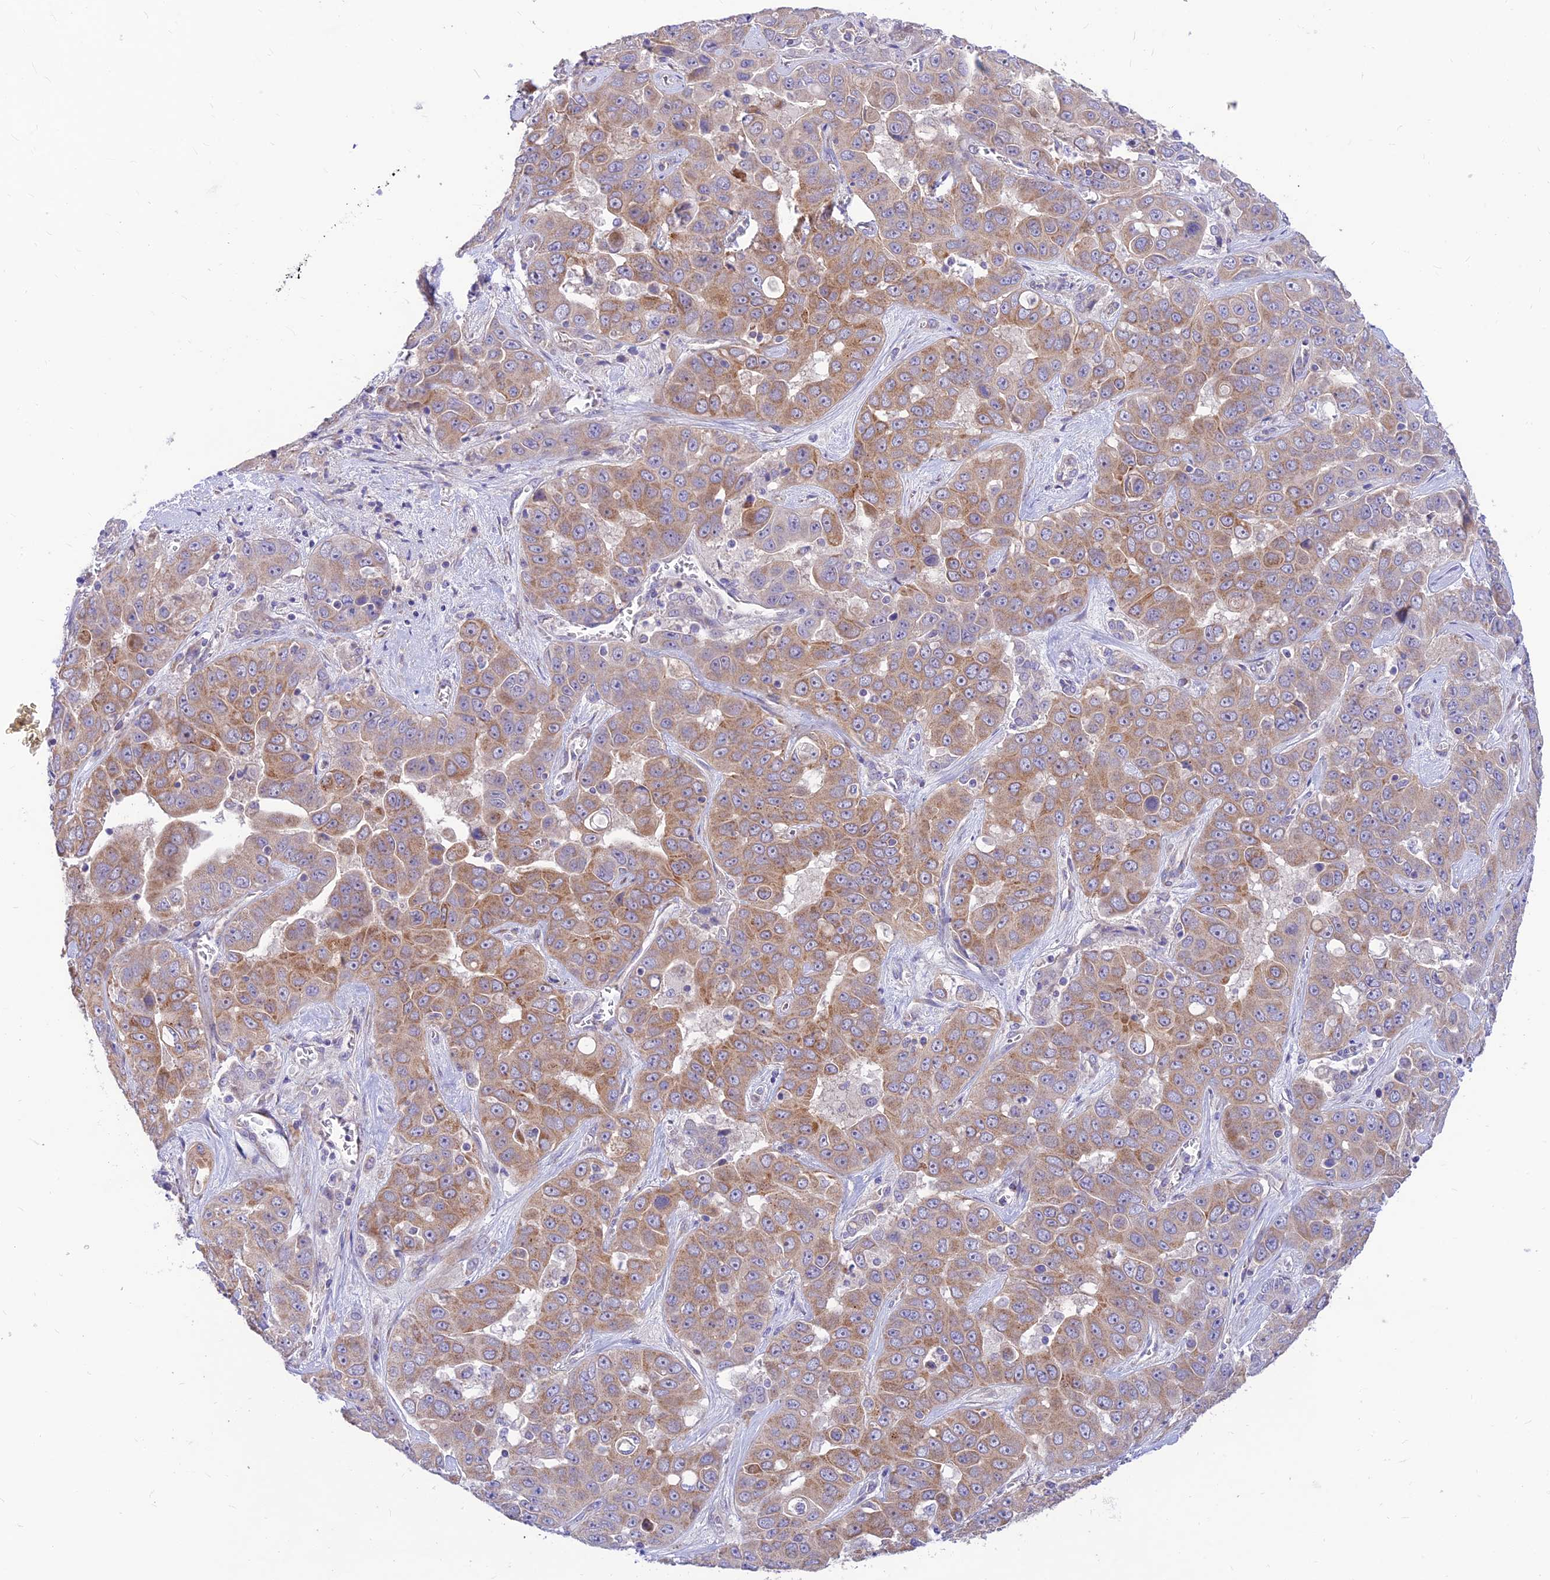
{"staining": {"intensity": "moderate", "quantity": ">75%", "location": "cytoplasmic/membranous"}, "tissue": "liver cancer", "cell_type": "Tumor cells", "image_type": "cancer", "snomed": [{"axis": "morphology", "description": "Cholangiocarcinoma"}, {"axis": "topography", "description": "Liver"}], "caption": "Immunohistochemical staining of human liver cancer (cholangiocarcinoma) exhibits medium levels of moderate cytoplasmic/membranous positivity in approximately >75% of tumor cells.", "gene": "FAM186B", "patient": {"sex": "female", "age": 52}}